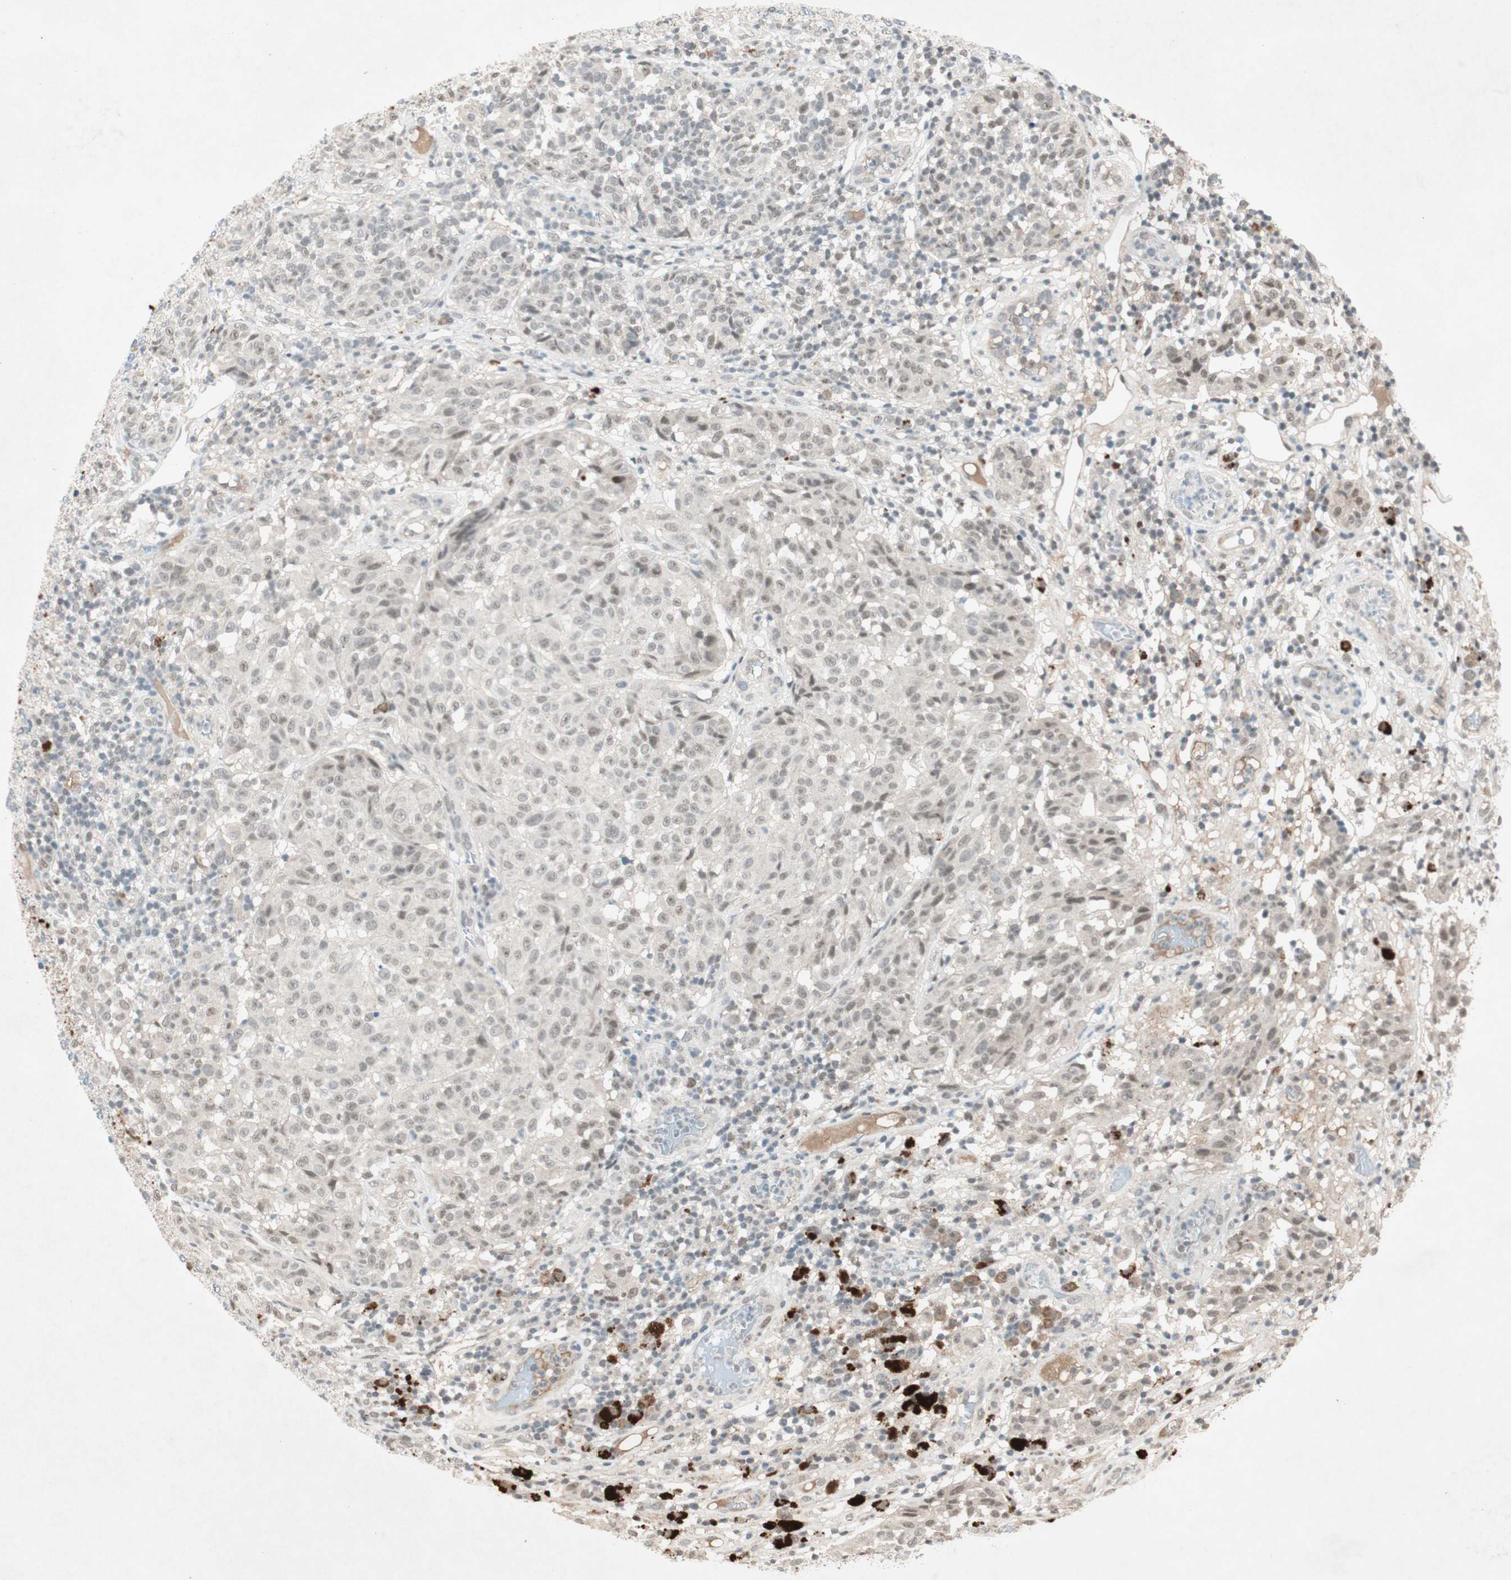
{"staining": {"intensity": "negative", "quantity": "none", "location": "none"}, "tissue": "melanoma", "cell_type": "Tumor cells", "image_type": "cancer", "snomed": [{"axis": "morphology", "description": "Malignant melanoma, NOS"}, {"axis": "topography", "description": "Skin"}], "caption": "The immunohistochemistry (IHC) micrograph has no significant staining in tumor cells of melanoma tissue. The staining was performed using DAB (3,3'-diaminobenzidine) to visualize the protein expression in brown, while the nuclei were stained in blue with hematoxylin (Magnification: 20x).", "gene": "RNGTT", "patient": {"sex": "female", "age": 46}}